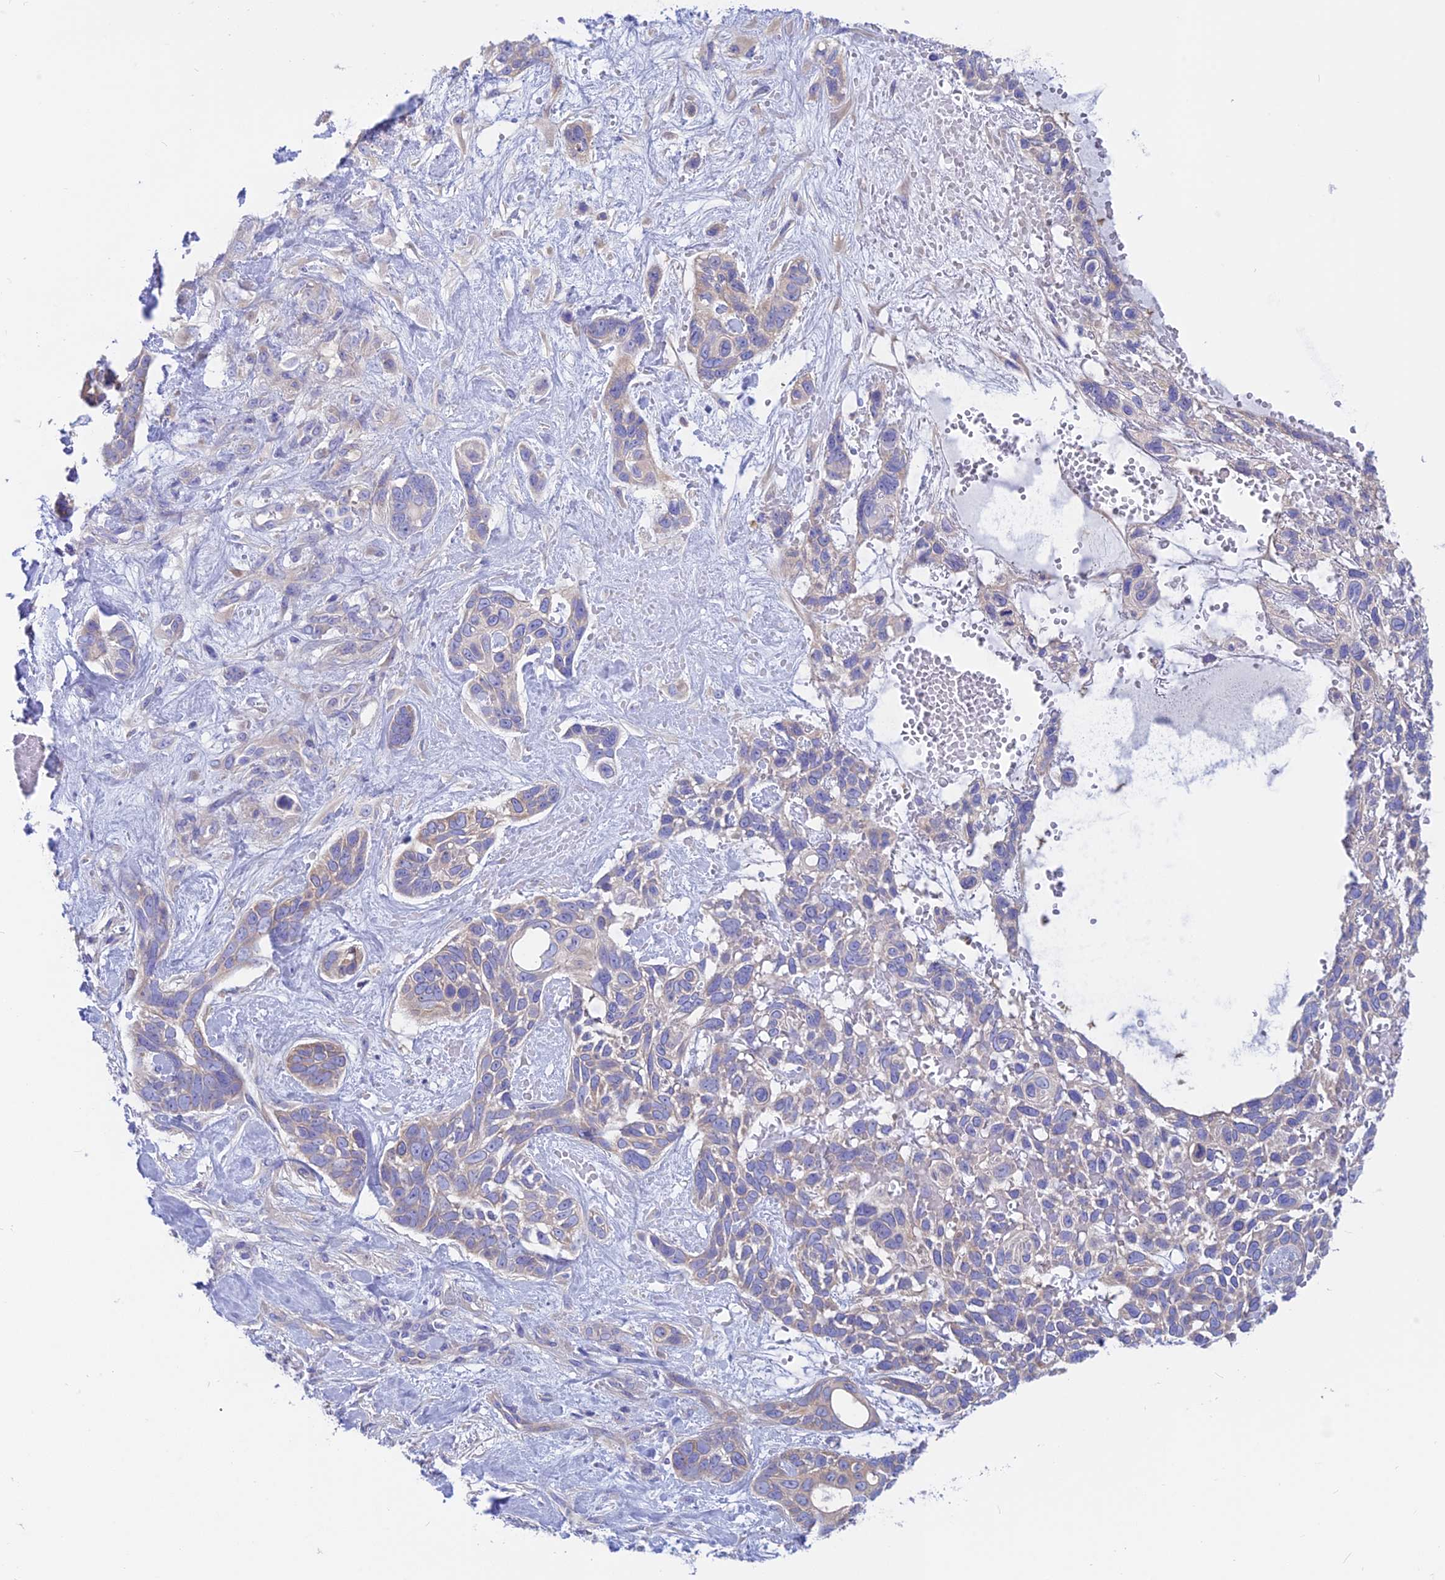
{"staining": {"intensity": "weak", "quantity": "<25%", "location": "cytoplasmic/membranous"}, "tissue": "skin cancer", "cell_type": "Tumor cells", "image_type": "cancer", "snomed": [{"axis": "morphology", "description": "Basal cell carcinoma"}, {"axis": "topography", "description": "Skin"}], "caption": "IHC image of neoplastic tissue: skin cancer (basal cell carcinoma) stained with DAB (3,3'-diaminobenzidine) exhibits no significant protein staining in tumor cells.", "gene": "LZTFL1", "patient": {"sex": "male", "age": 88}}